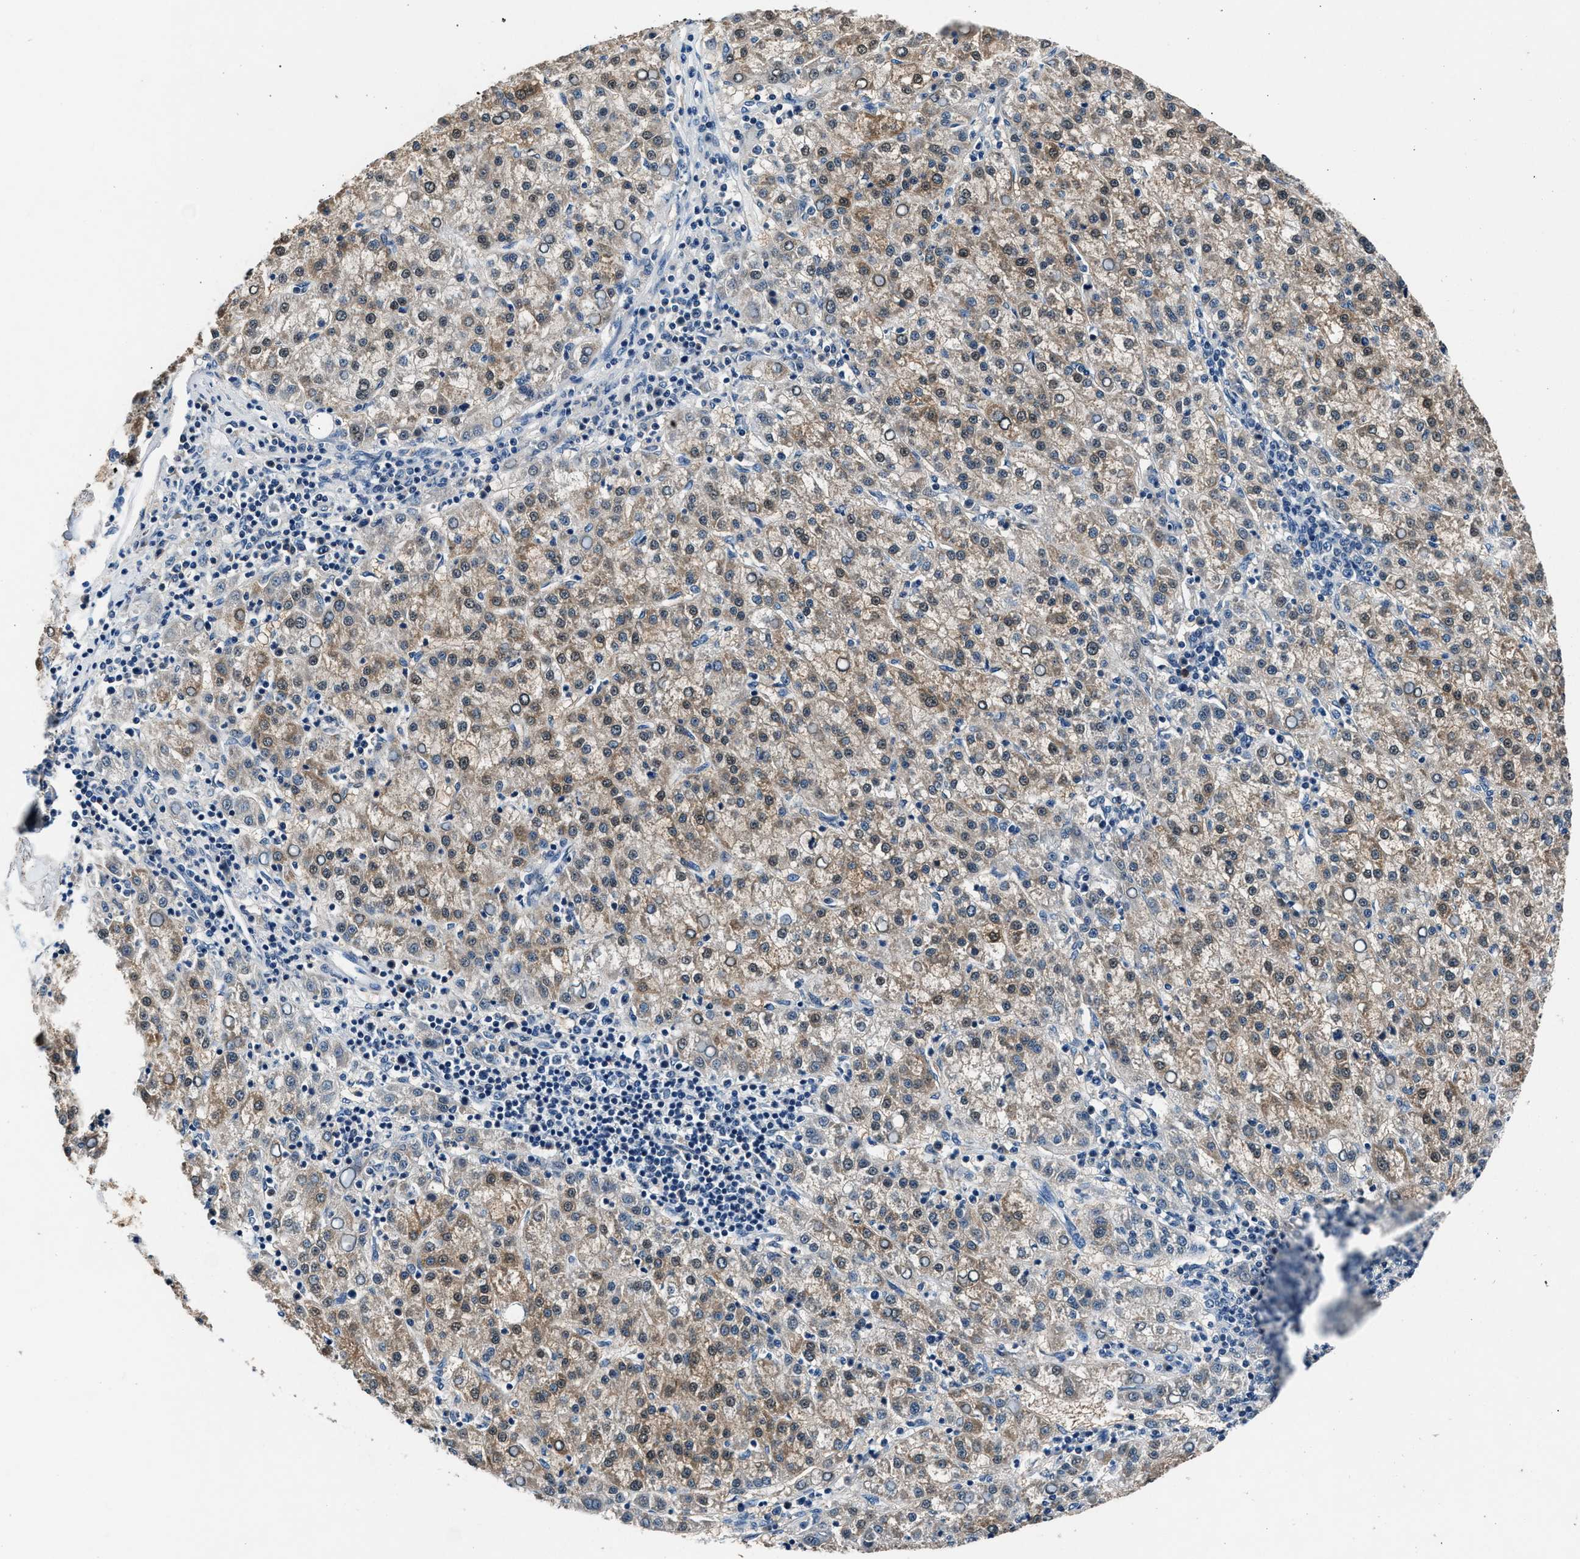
{"staining": {"intensity": "moderate", "quantity": ">75%", "location": "cytoplasmic/membranous"}, "tissue": "liver cancer", "cell_type": "Tumor cells", "image_type": "cancer", "snomed": [{"axis": "morphology", "description": "Carcinoma, Hepatocellular, NOS"}, {"axis": "topography", "description": "Liver"}], "caption": "Protein expression analysis of human liver cancer (hepatocellular carcinoma) reveals moderate cytoplasmic/membranous staining in about >75% of tumor cells.", "gene": "DENND6B", "patient": {"sex": "female", "age": 58}}